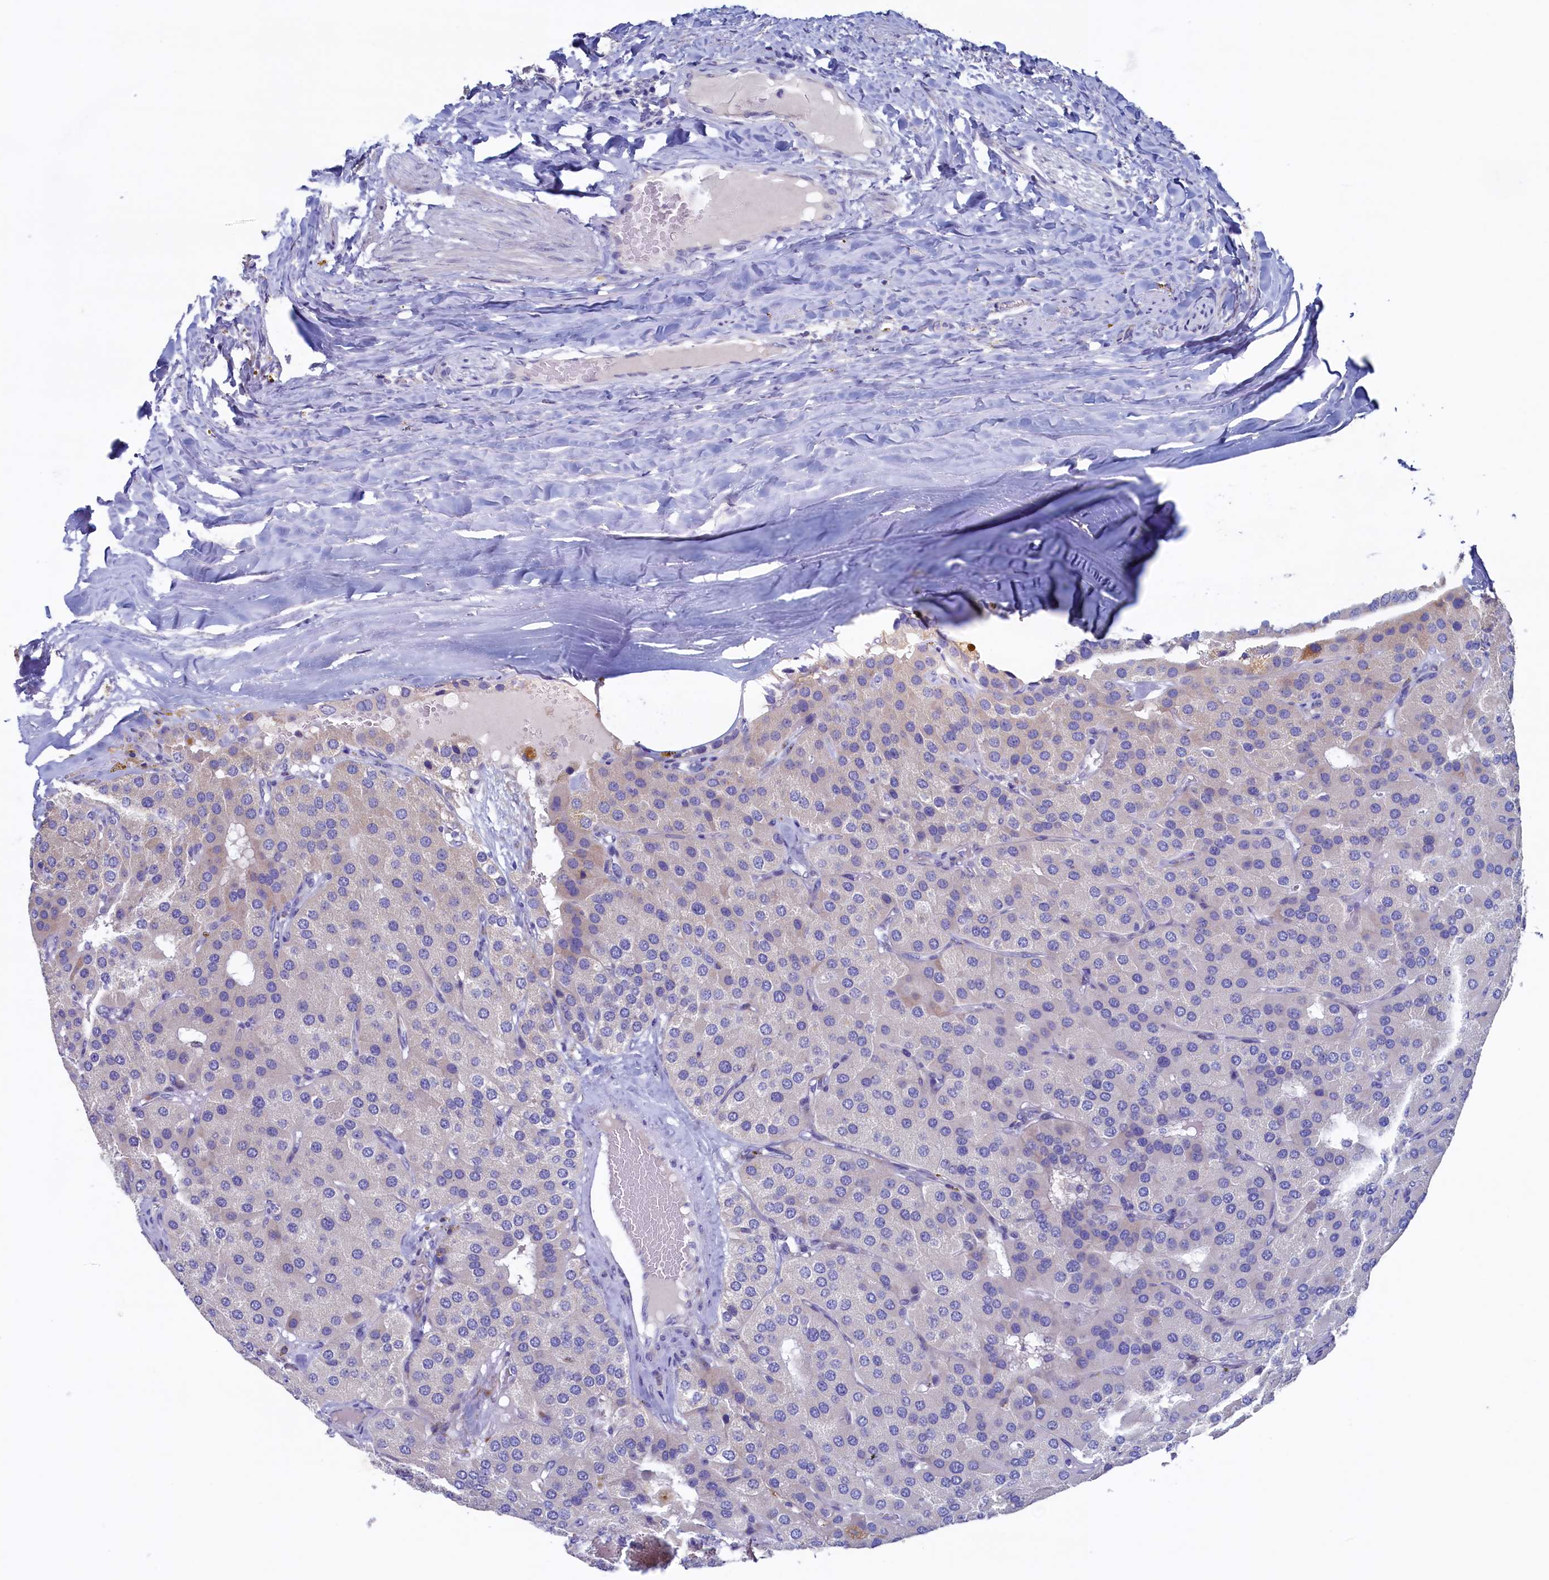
{"staining": {"intensity": "negative", "quantity": "none", "location": "none"}, "tissue": "parathyroid gland", "cell_type": "Glandular cells", "image_type": "normal", "snomed": [{"axis": "morphology", "description": "Normal tissue, NOS"}, {"axis": "morphology", "description": "Adenoma, NOS"}, {"axis": "topography", "description": "Parathyroid gland"}], "caption": "A high-resolution photomicrograph shows immunohistochemistry (IHC) staining of unremarkable parathyroid gland, which exhibits no significant positivity in glandular cells.", "gene": "CBLIF", "patient": {"sex": "female", "age": 86}}